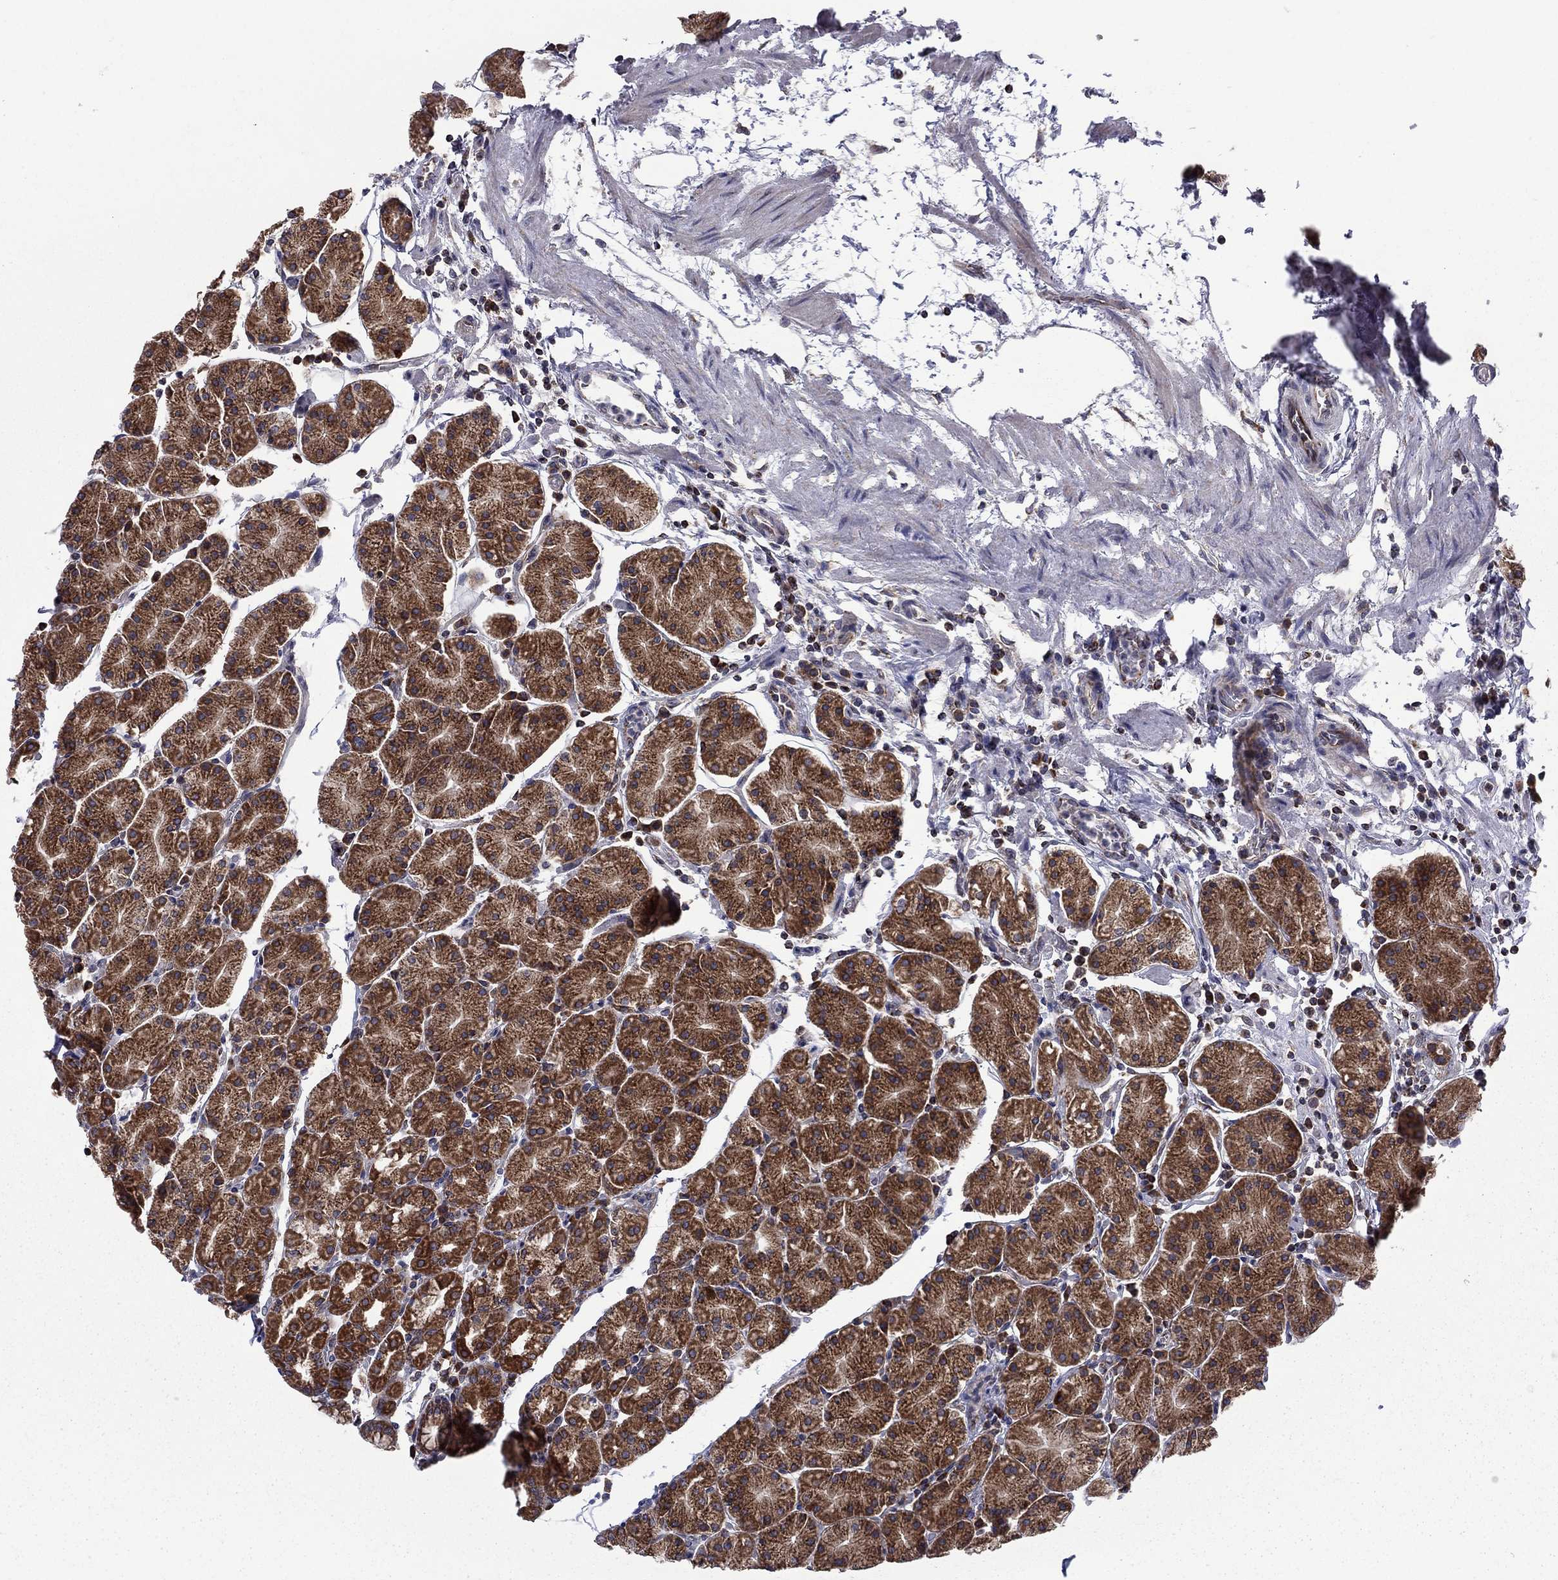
{"staining": {"intensity": "strong", "quantity": "25%-75%", "location": "cytoplasmic/membranous"}, "tissue": "stomach", "cell_type": "Glandular cells", "image_type": "normal", "snomed": [{"axis": "morphology", "description": "Normal tissue, NOS"}, {"axis": "topography", "description": "Stomach"}], "caption": "This photomicrograph displays immunohistochemistry staining of unremarkable stomach, with high strong cytoplasmic/membranous expression in approximately 25%-75% of glandular cells.", "gene": "CLPTM1", "patient": {"sex": "male", "age": 54}}